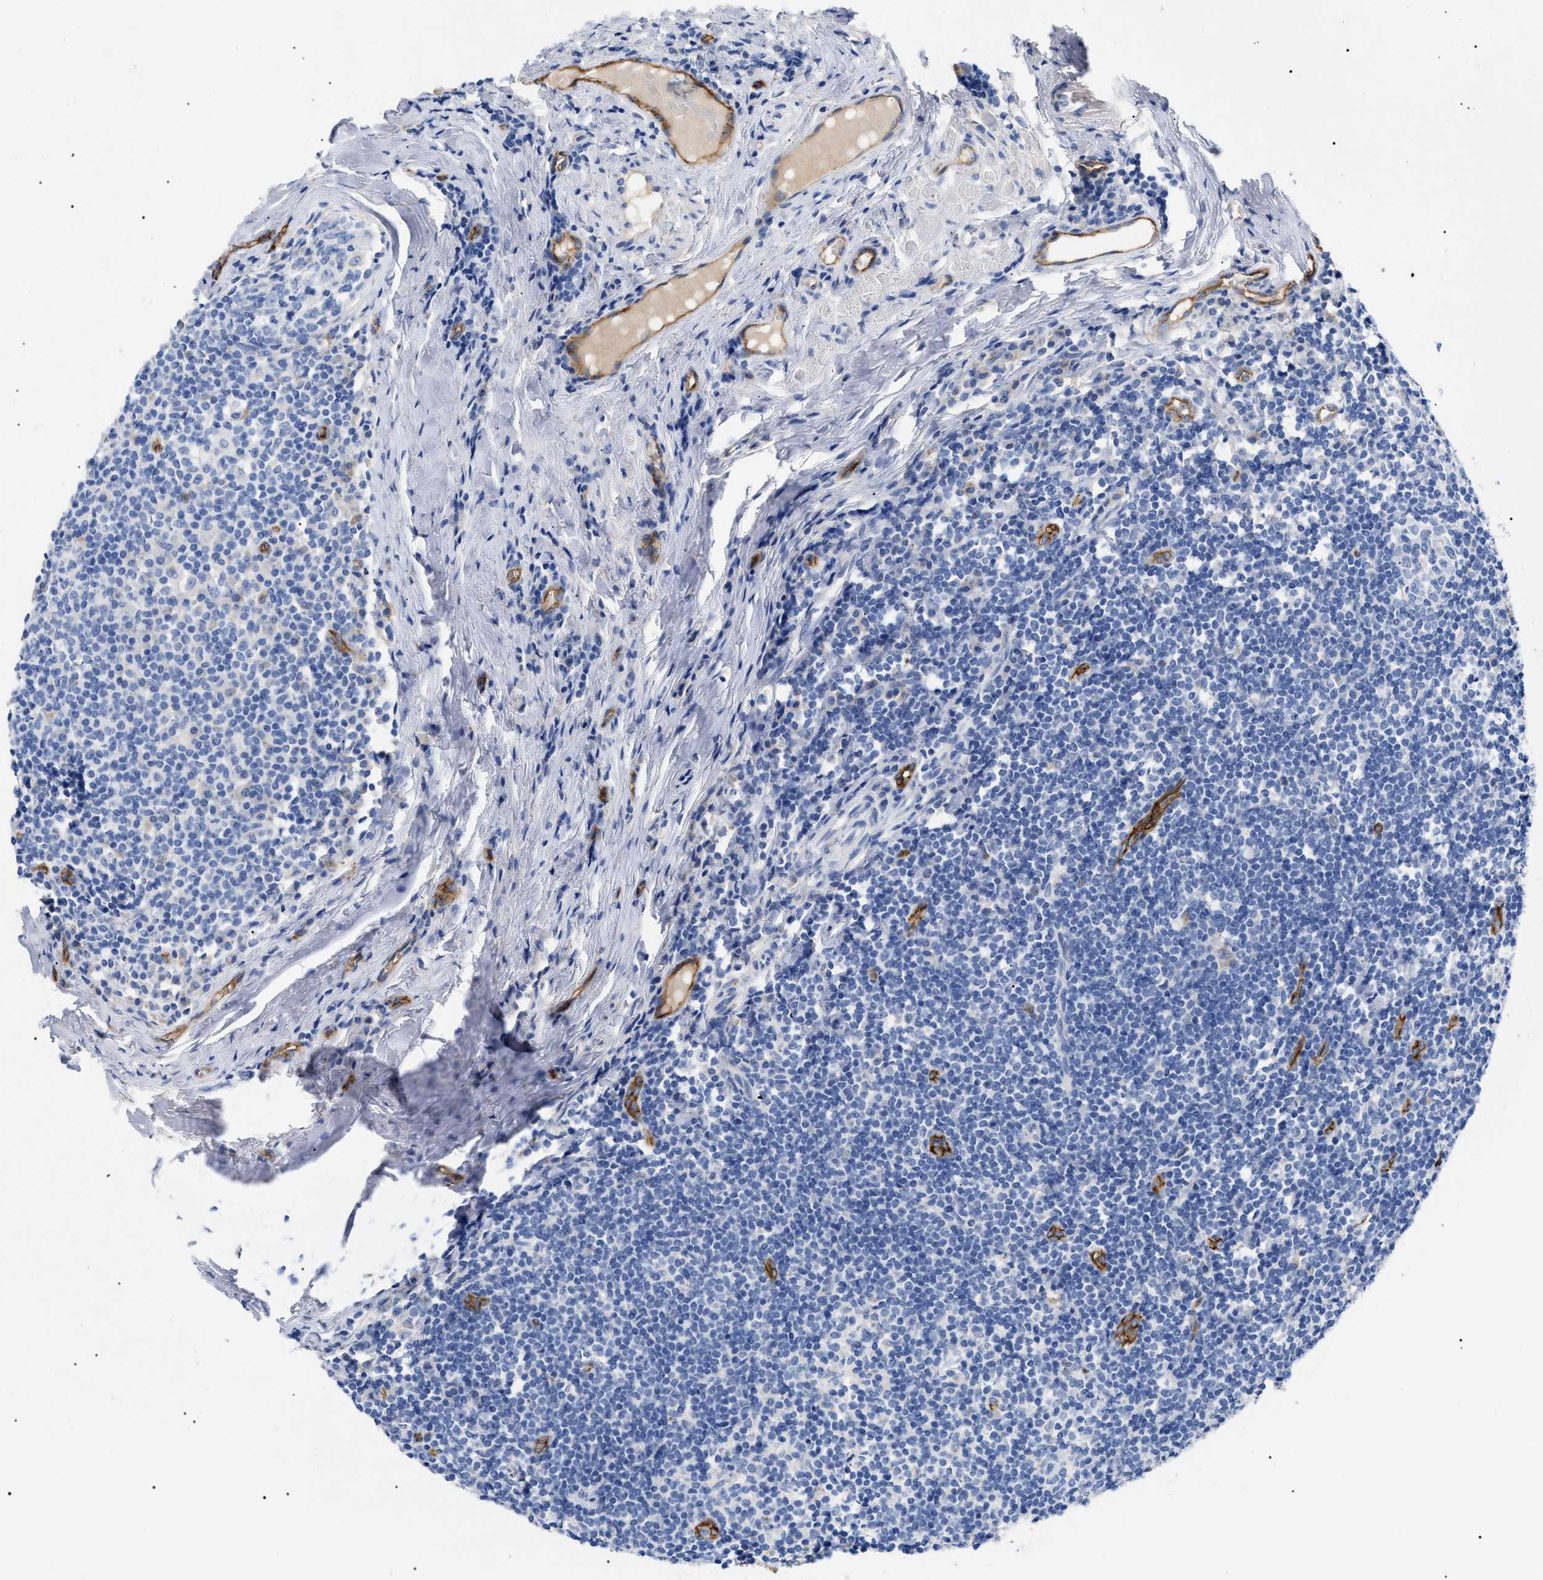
{"staining": {"intensity": "negative", "quantity": "none", "location": "none"}, "tissue": "tonsil", "cell_type": "Germinal center cells", "image_type": "normal", "snomed": [{"axis": "morphology", "description": "Normal tissue, NOS"}, {"axis": "topography", "description": "Tonsil"}], "caption": "Immunohistochemistry (IHC) micrograph of unremarkable tonsil: human tonsil stained with DAB shows no significant protein staining in germinal center cells. The staining was performed using DAB to visualize the protein expression in brown, while the nuclei were stained in blue with hematoxylin (Magnification: 20x).", "gene": "ACKR1", "patient": {"sex": "female", "age": 19}}